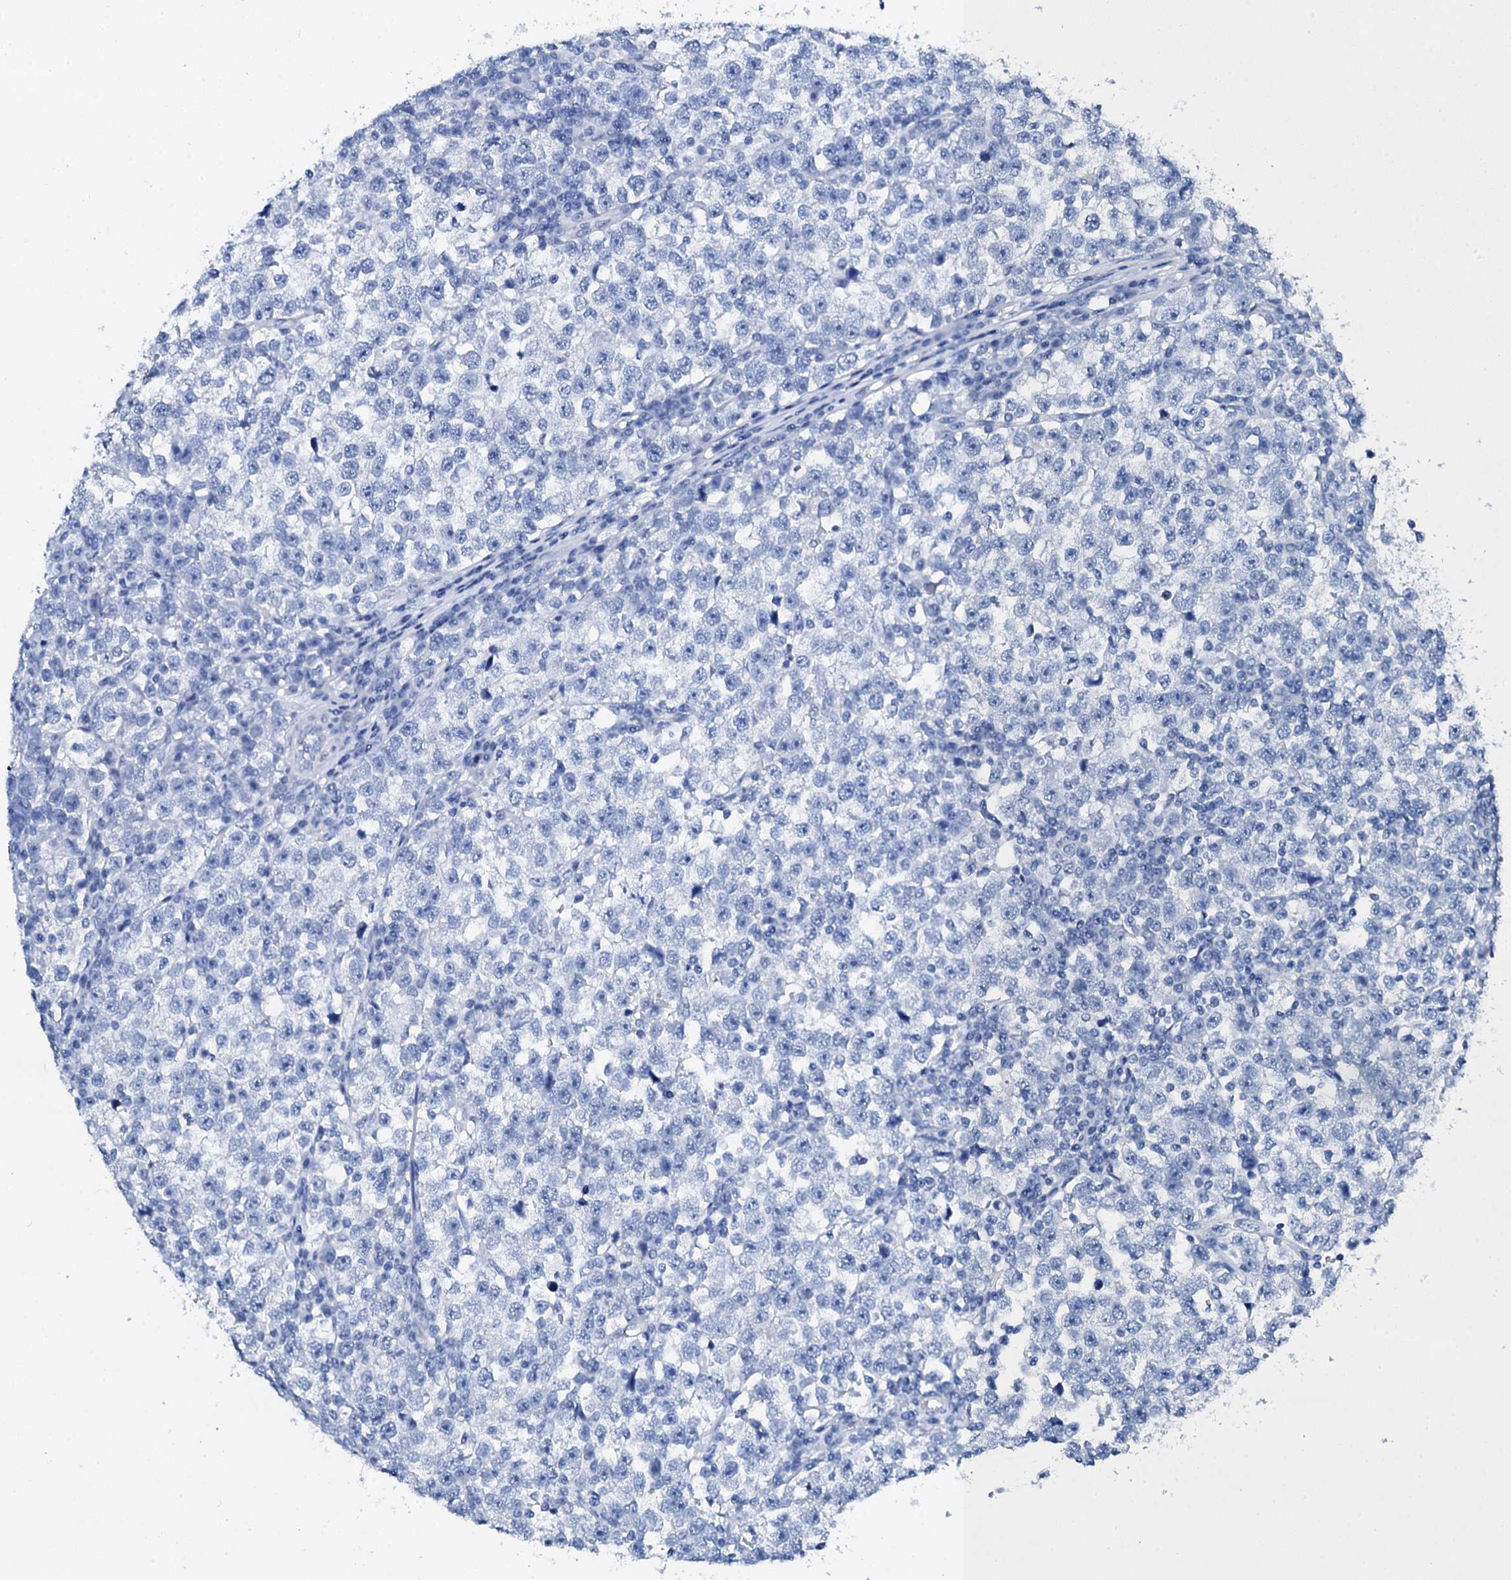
{"staining": {"intensity": "negative", "quantity": "none", "location": "none"}, "tissue": "testis cancer", "cell_type": "Tumor cells", "image_type": "cancer", "snomed": [{"axis": "morphology", "description": "Normal tissue, NOS"}, {"axis": "morphology", "description": "Seminoma, NOS"}, {"axis": "topography", "description": "Testis"}], "caption": "The IHC image has no significant expression in tumor cells of testis cancer (seminoma) tissue. (DAB immunohistochemistry, high magnification).", "gene": "PTH", "patient": {"sex": "male", "age": 43}}